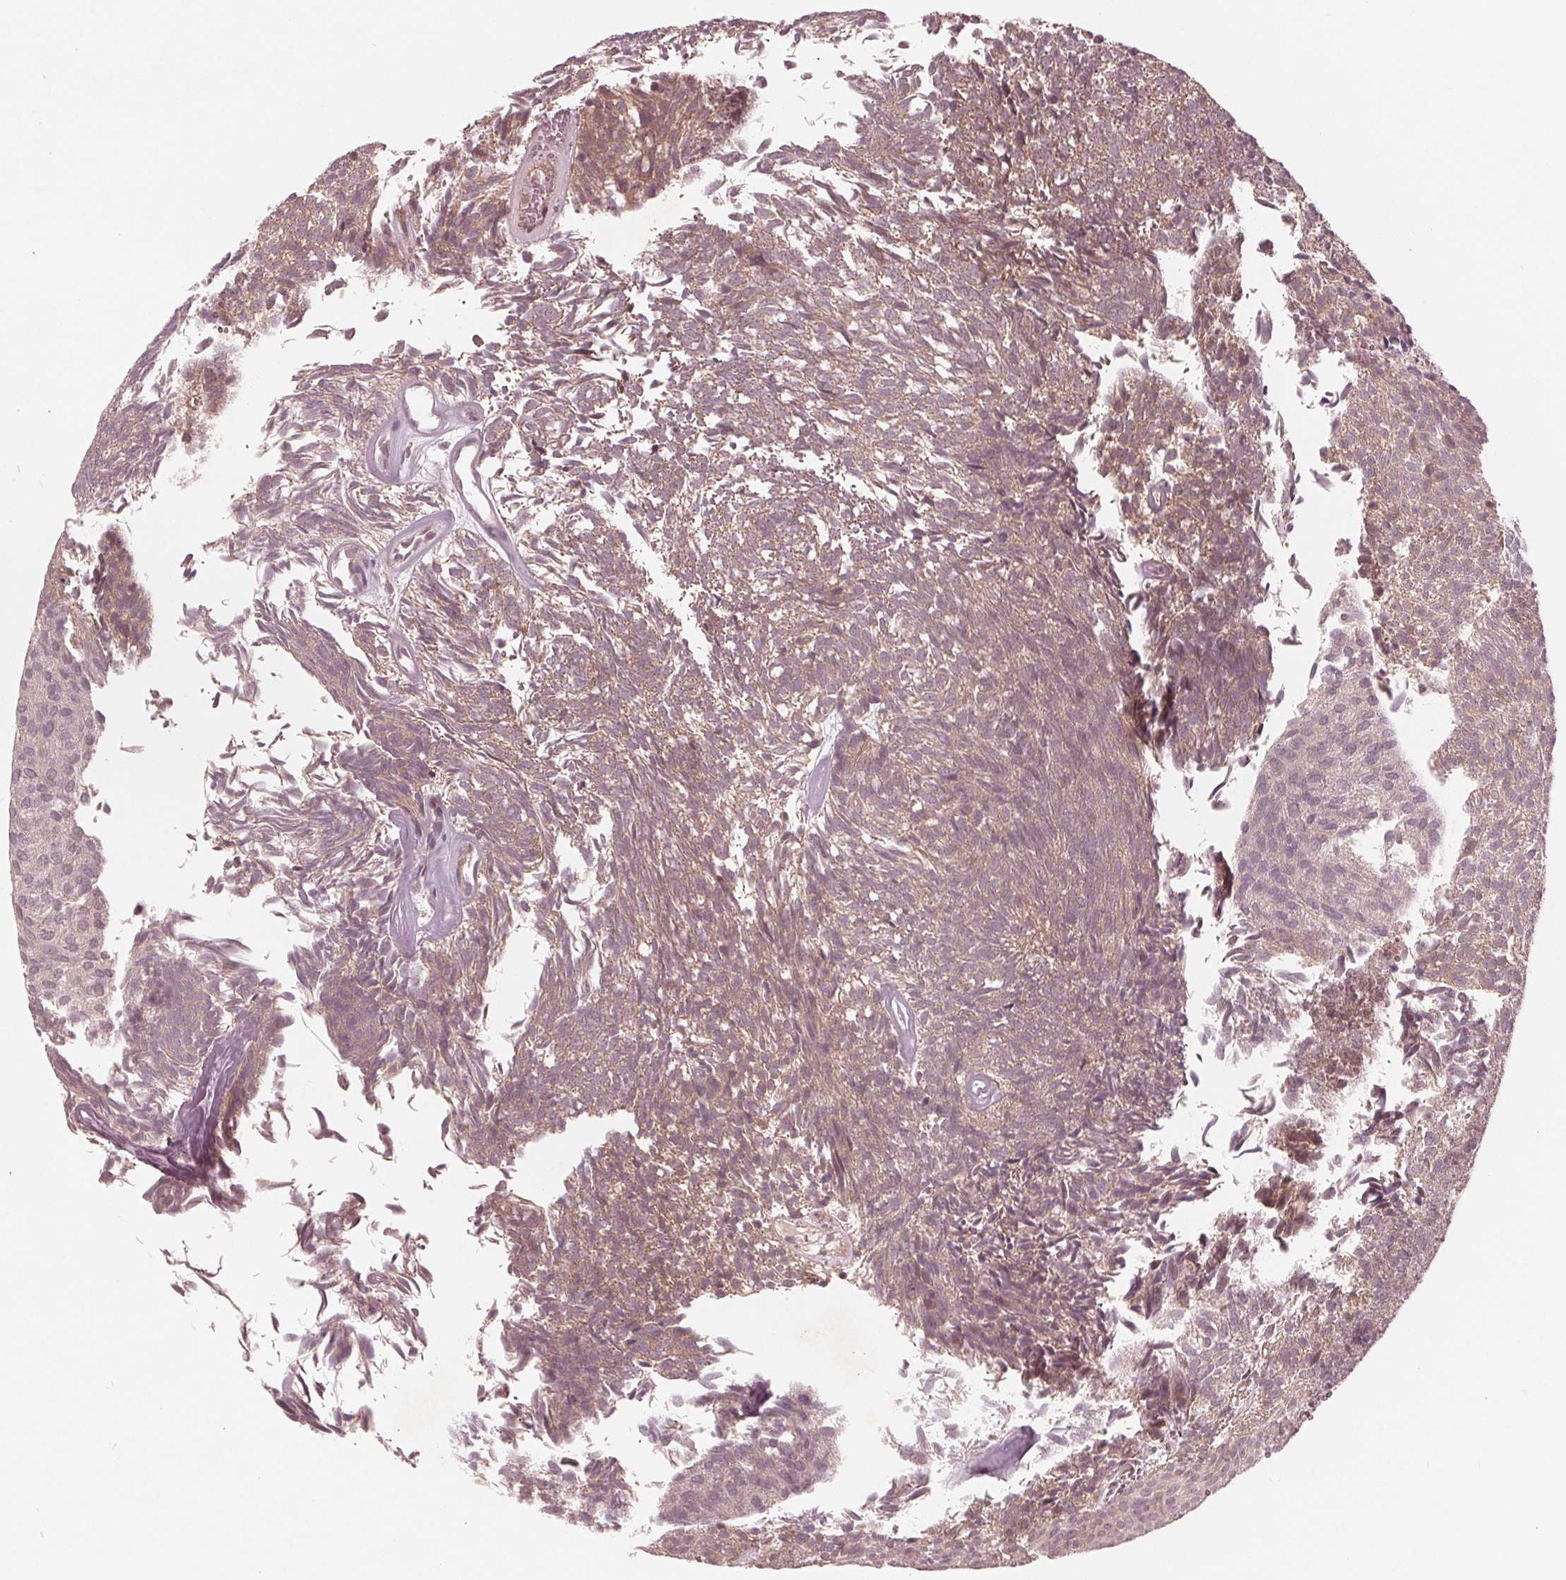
{"staining": {"intensity": "weak", "quantity": ">75%", "location": "cytoplasmic/membranous"}, "tissue": "urothelial cancer", "cell_type": "Tumor cells", "image_type": "cancer", "snomed": [{"axis": "morphology", "description": "Urothelial carcinoma, Low grade"}, {"axis": "topography", "description": "Urinary bladder"}], "caption": "Urothelial cancer stained for a protein (brown) reveals weak cytoplasmic/membranous positive expression in approximately >75% of tumor cells.", "gene": "UBALD1", "patient": {"sex": "male", "age": 77}}